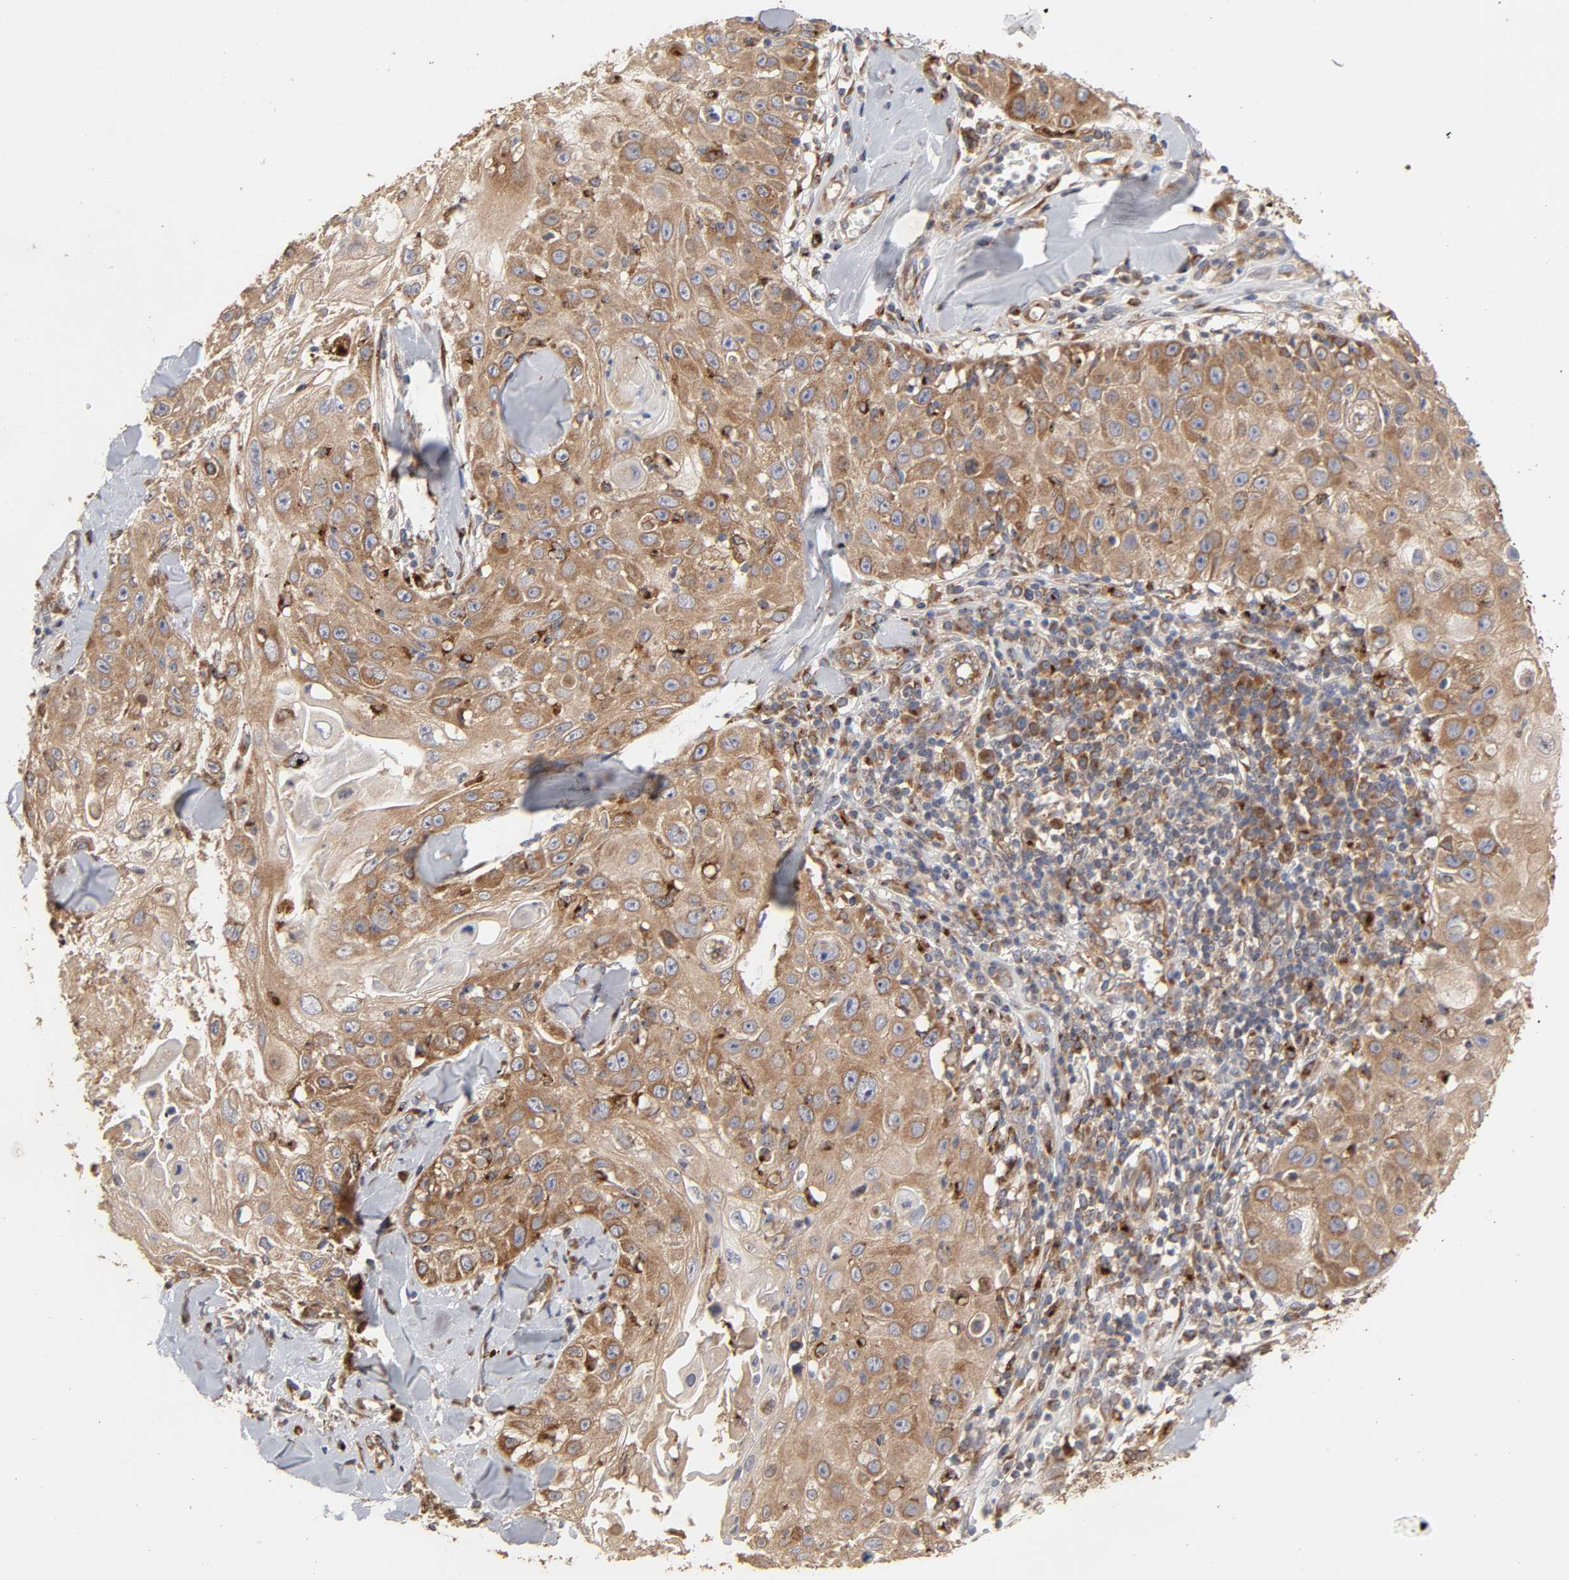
{"staining": {"intensity": "moderate", "quantity": ">75%", "location": "cytoplasmic/membranous"}, "tissue": "skin cancer", "cell_type": "Tumor cells", "image_type": "cancer", "snomed": [{"axis": "morphology", "description": "Squamous cell carcinoma, NOS"}, {"axis": "topography", "description": "Skin"}], "caption": "An immunohistochemistry histopathology image of tumor tissue is shown. Protein staining in brown shows moderate cytoplasmic/membranous positivity in skin cancer within tumor cells.", "gene": "GNPTG", "patient": {"sex": "male", "age": 86}}